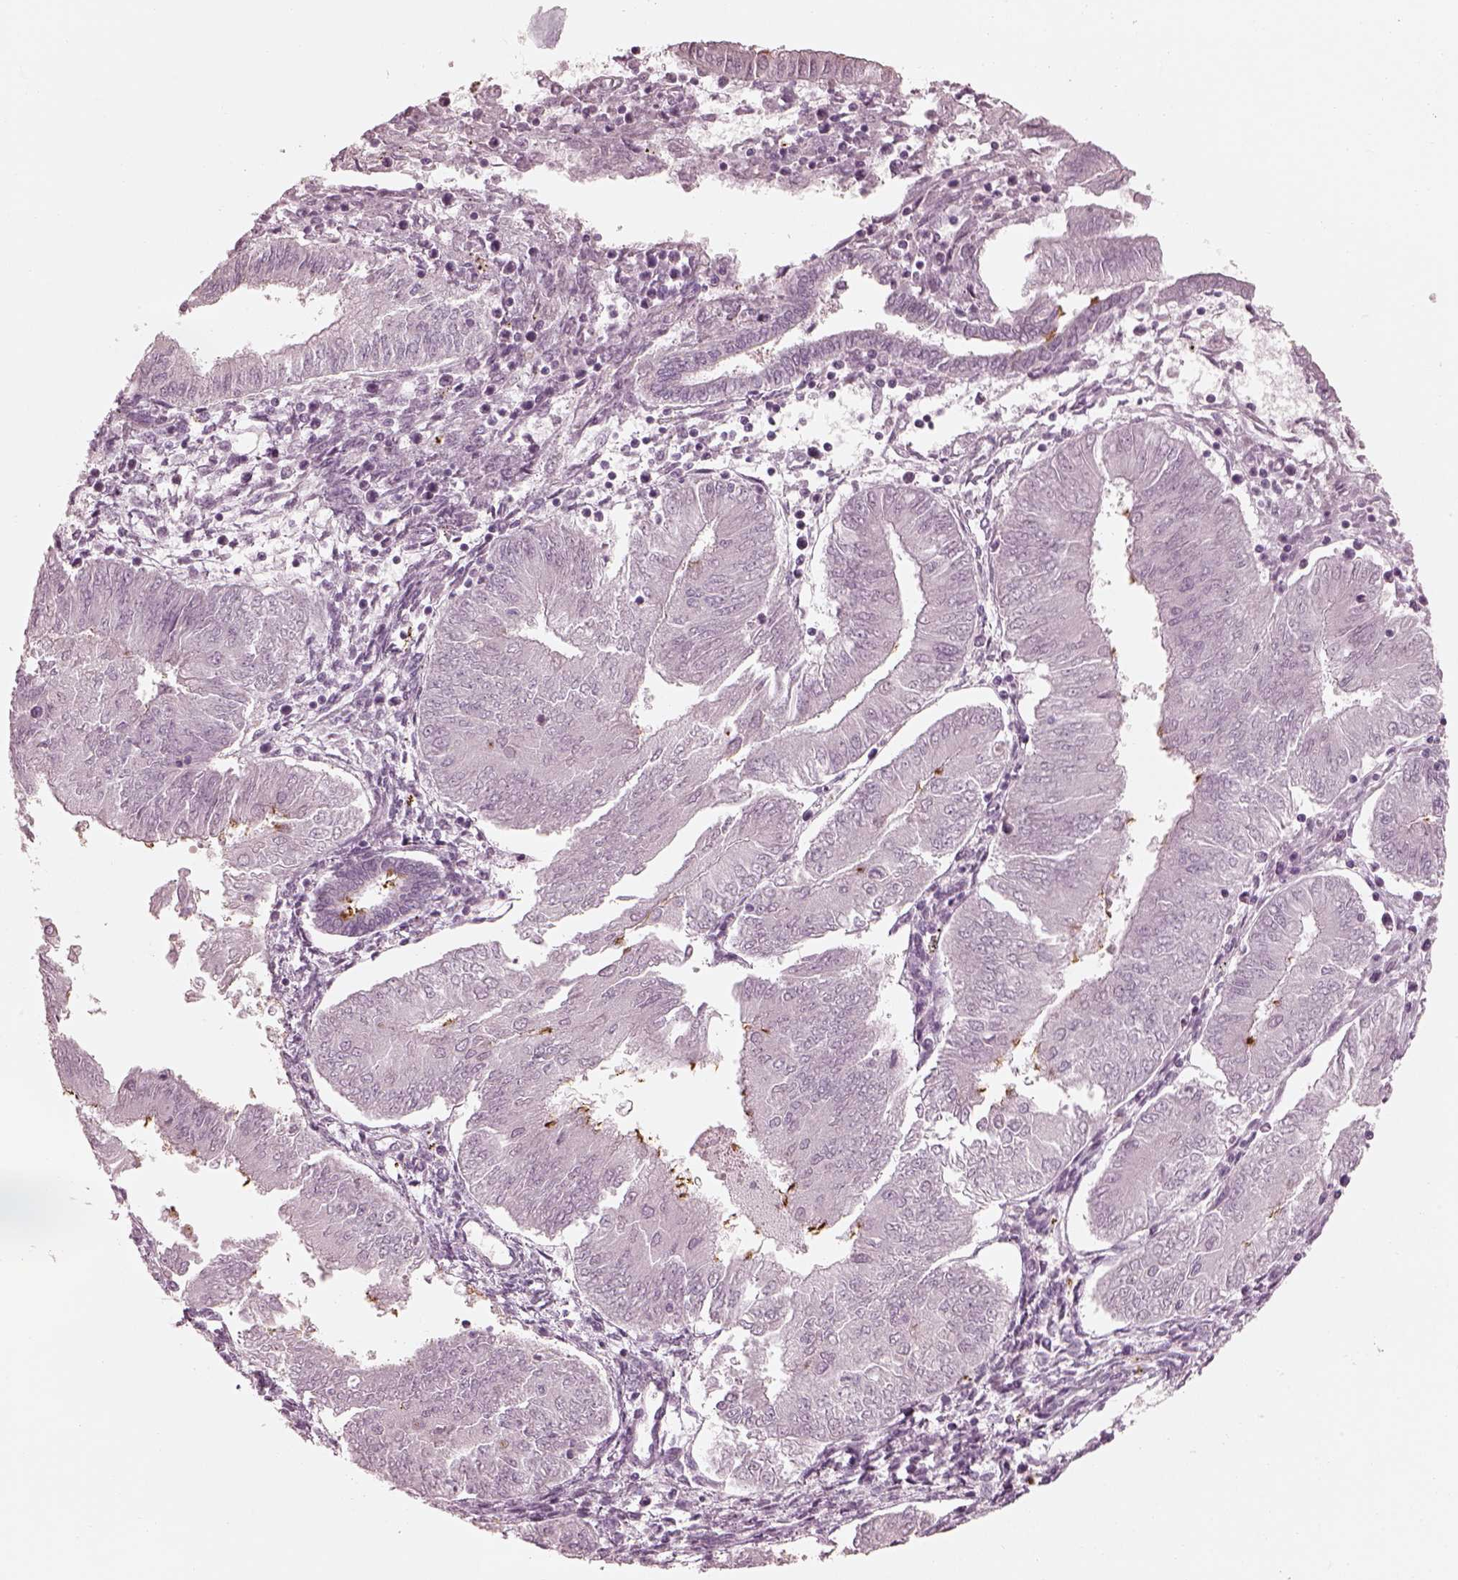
{"staining": {"intensity": "negative", "quantity": "none", "location": "none"}, "tissue": "endometrial cancer", "cell_type": "Tumor cells", "image_type": "cancer", "snomed": [{"axis": "morphology", "description": "Adenocarcinoma, NOS"}, {"axis": "topography", "description": "Endometrium"}], "caption": "DAB (3,3'-diaminobenzidine) immunohistochemical staining of endometrial adenocarcinoma reveals no significant staining in tumor cells.", "gene": "RSPH9", "patient": {"sex": "female", "age": 53}}